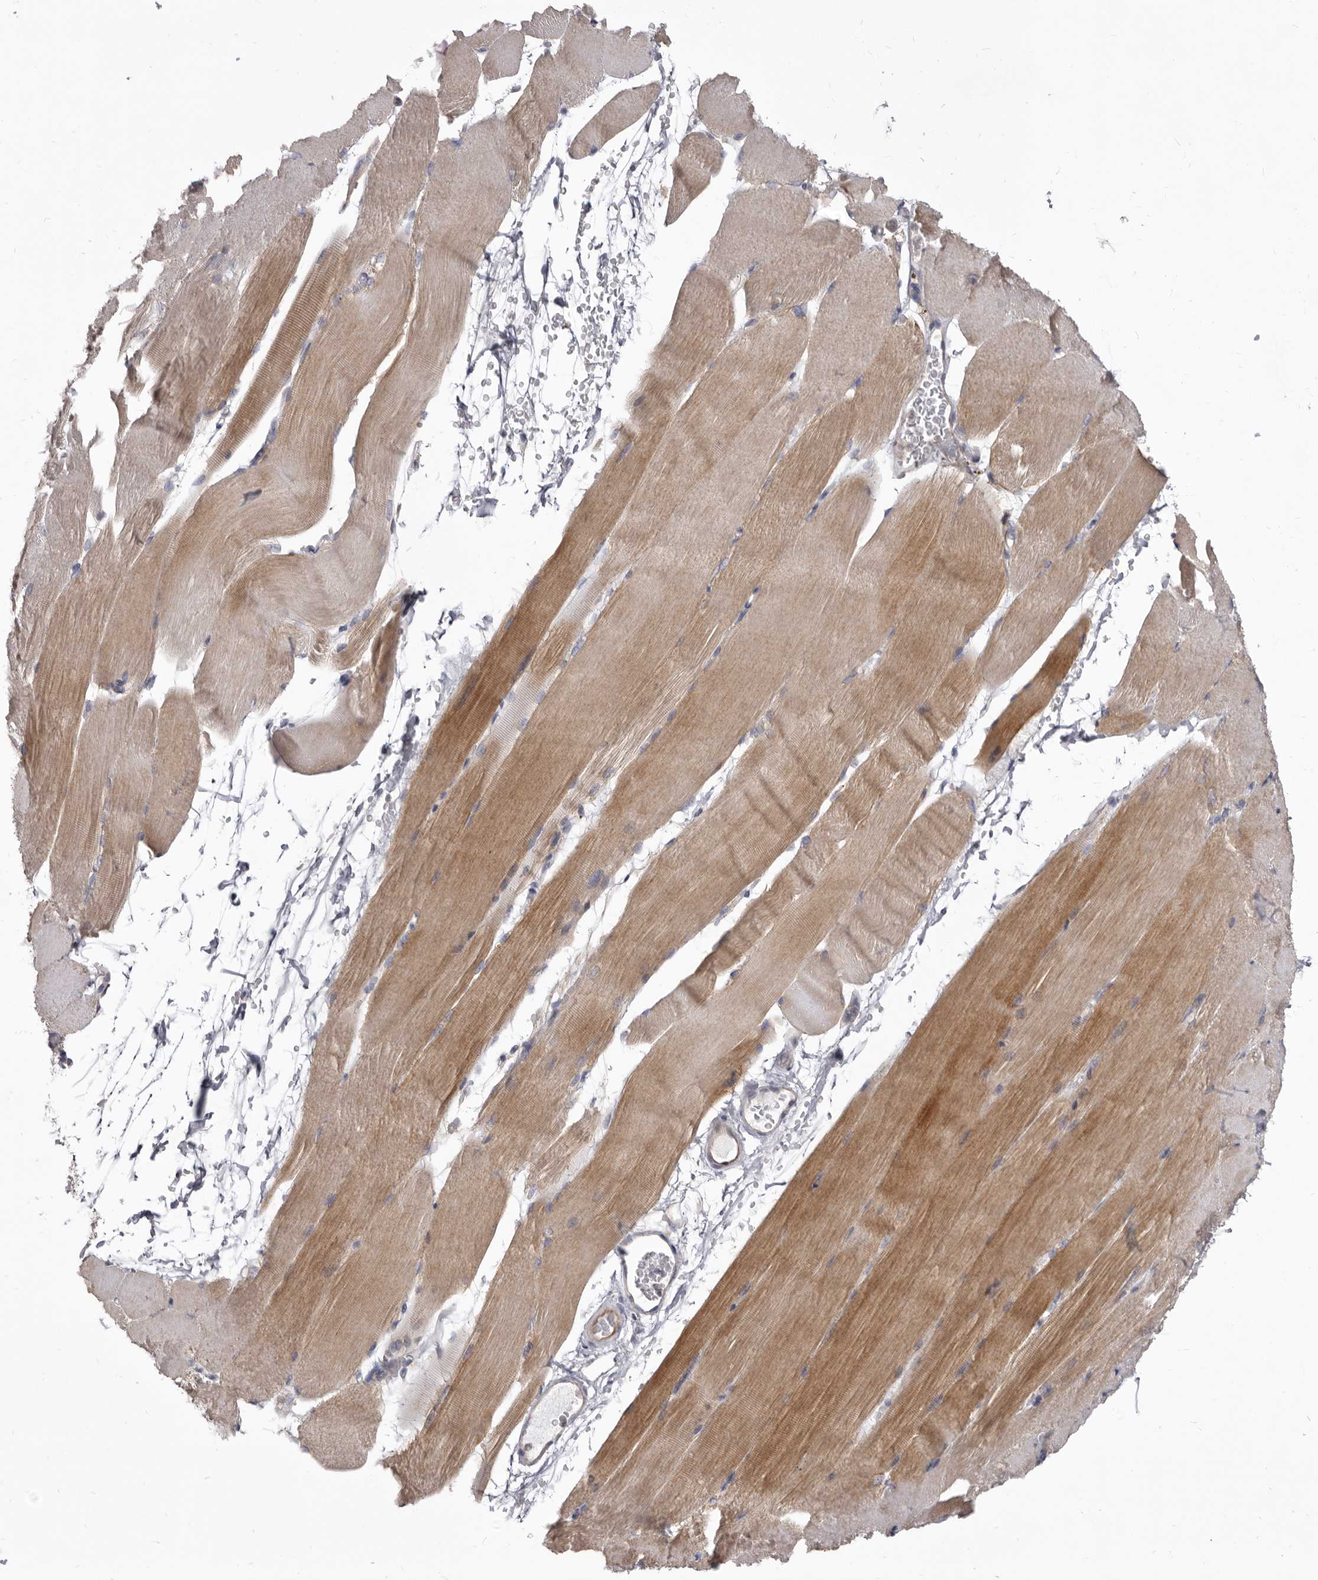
{"staining": {"intensity": "moderate", "quantity": ">75%", "location": "cytoplasmic/membranous"}, "tissue": "skeletal muscle", "cell_type": "Myocytes", "image_type": "normal", "snomed": [{"axis": "morphology", "description": "Normal tissue, NOS"}, {"axis": "topography", "description": "Skeletal muscle"}, {"axis": "topography", "description": "Parathyroid gland"}], "caption": "Unremarkable skeletal muscle exhibits moderate cytoplasmic/membranous staining in about >75% of myocytes.", "gene": "P2RX6", "patient": {"sex": "female", "age": 37}}